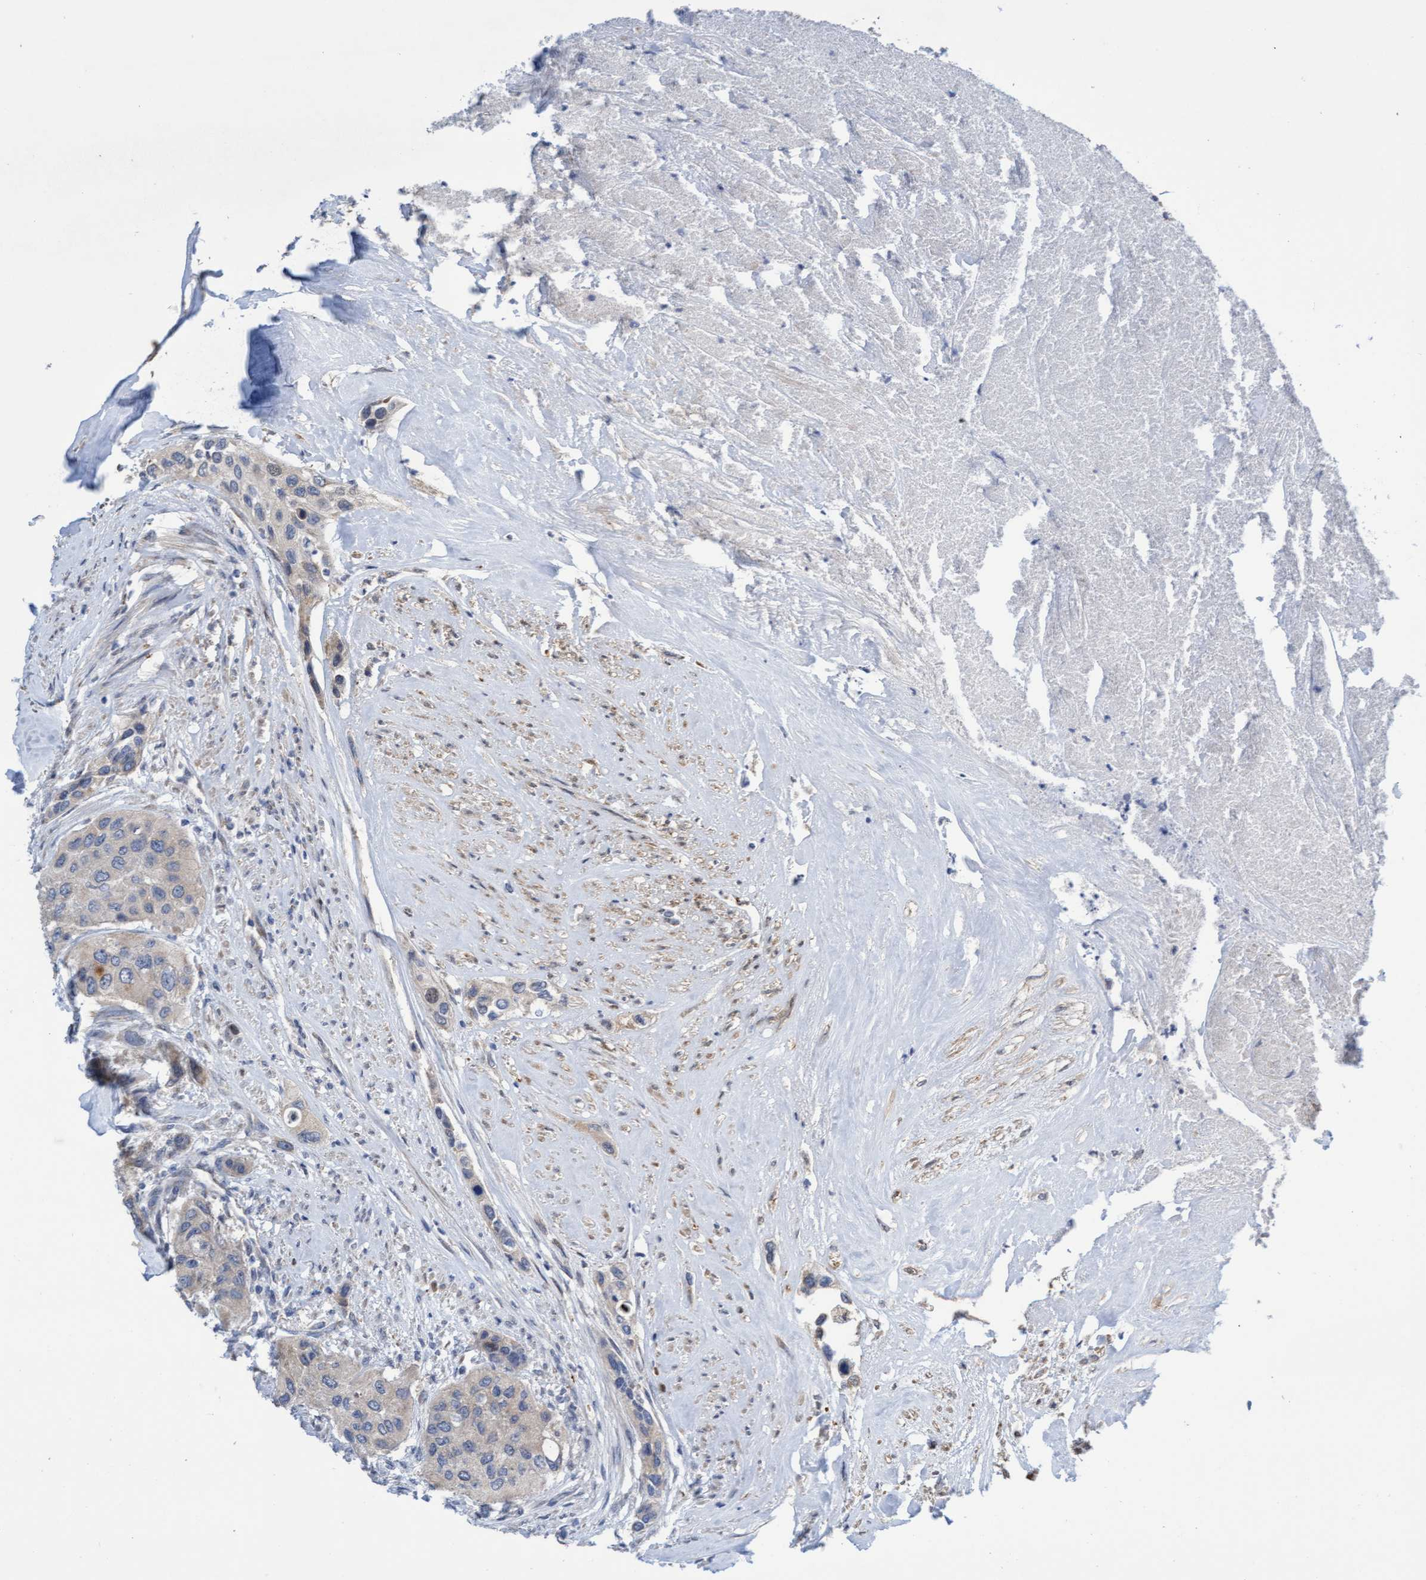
{"staining": {"intensity": "negative", "quantity": "none", "location": "none"}, "tissue": "urothelial cancer", "cell_type": "Tumor cells", "image_type": "cancer", "snomed": [{"axis": "morphology", "description": "Urothelial carcinoma, High grade"}, {"axis": "topography", "description": "Urinary bladder"}], "caption": "An immunohistochemistry photomicrograph of urothelial cancer is shown. There is no staining in tumor cells of urothelial cancer. (DAB (3,3'-diaminobenzidine) immunohistochemistry visualized using brightfield microscopy, high magnification).", "gene": "ITFG1", "patient": {"sex": "female", "age": 56}}